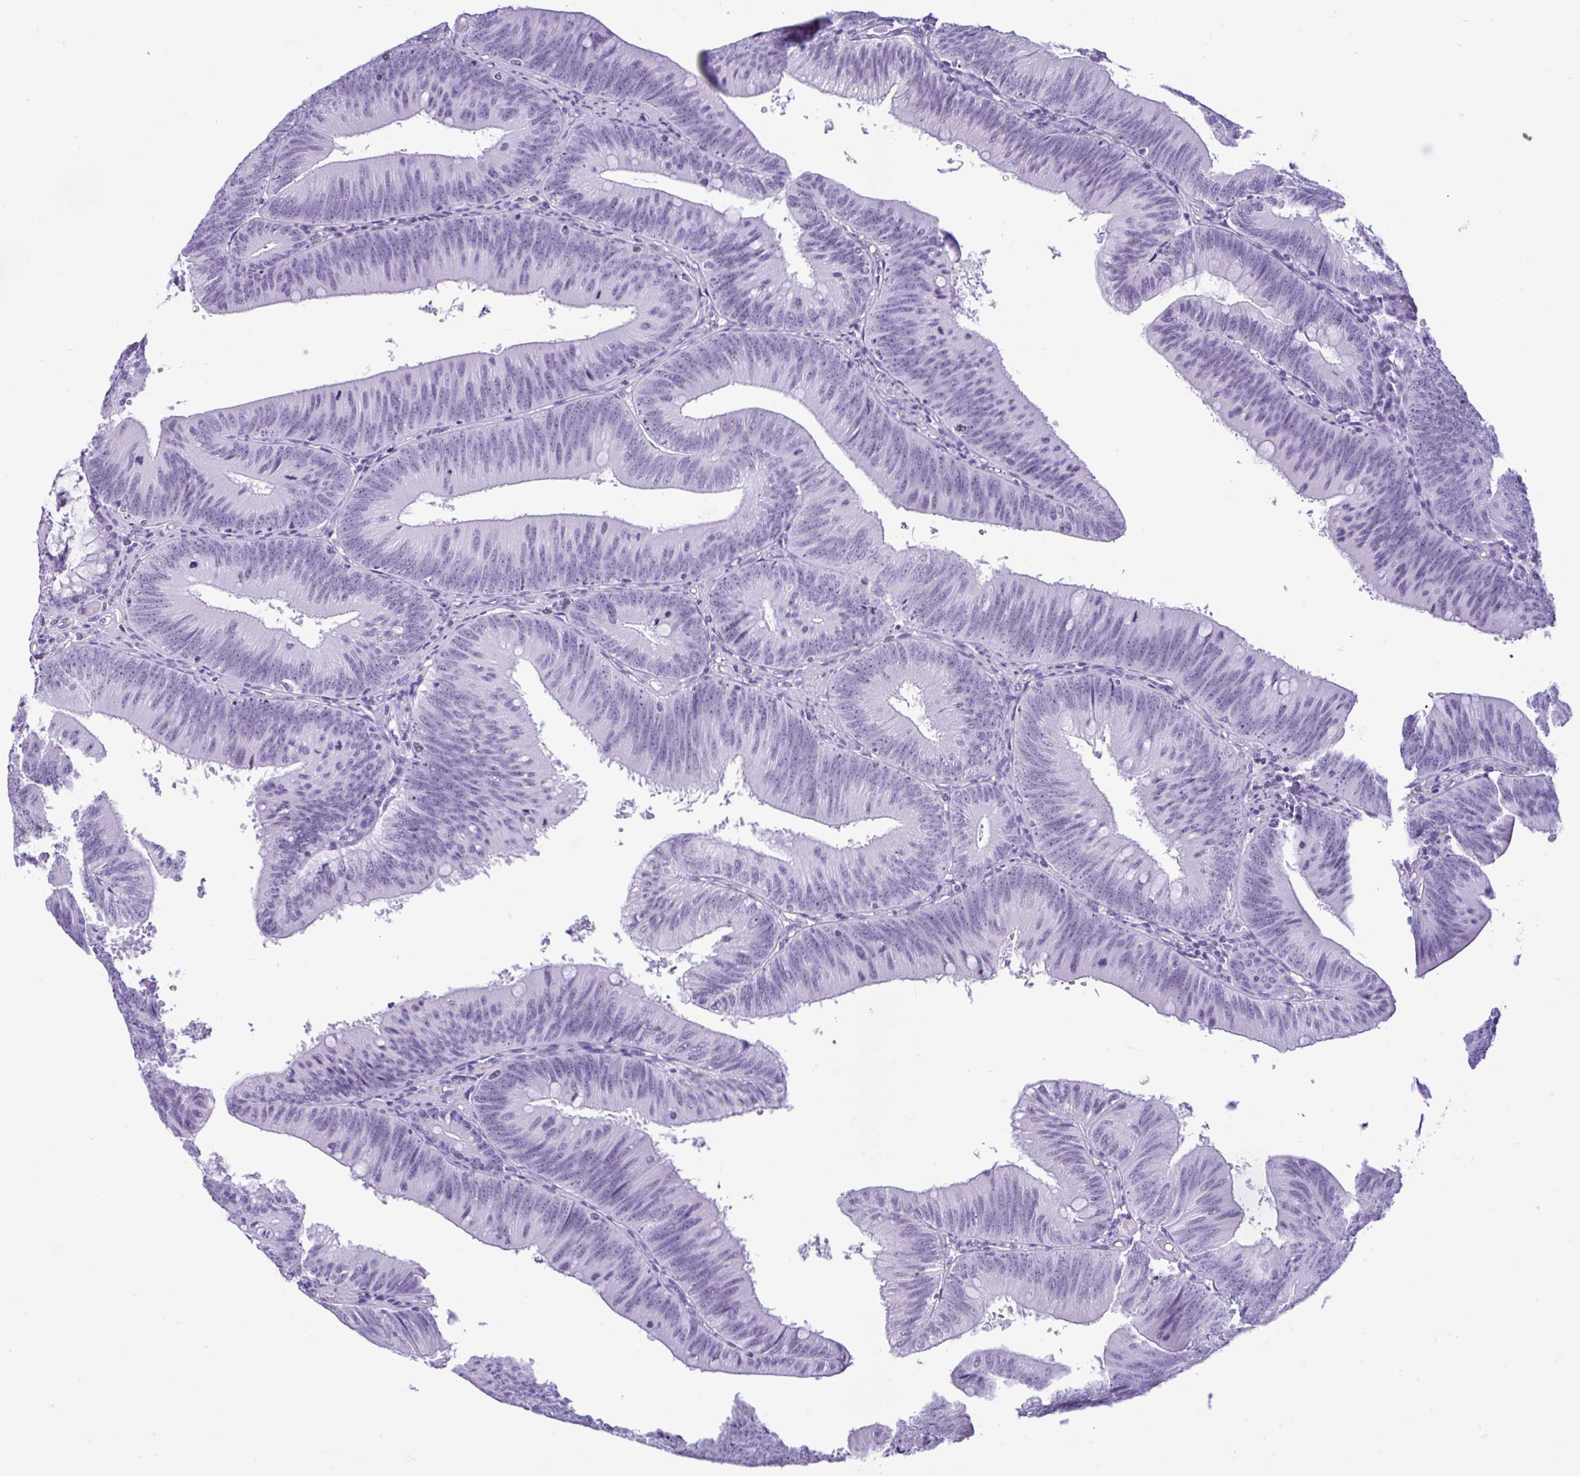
{"staining": {"intensity": "negative", "quantity": "none", "location": "none"}, "tissue": "colorectal cancer", "cell_type": "Tumor cells", "image_type": "cancer", "snomed": [{"axis": "morphology", "description": "Adenocarcinoma, NOS"}, {"axis": "topography", "description": "Colon"}], "caption": "This is an immunohistochemistry histopathology image of human colorectal cancer. There is no positivity in tumor cells.", "gene": "KRT27", "patient": {"sex": "male", "age": 84}}